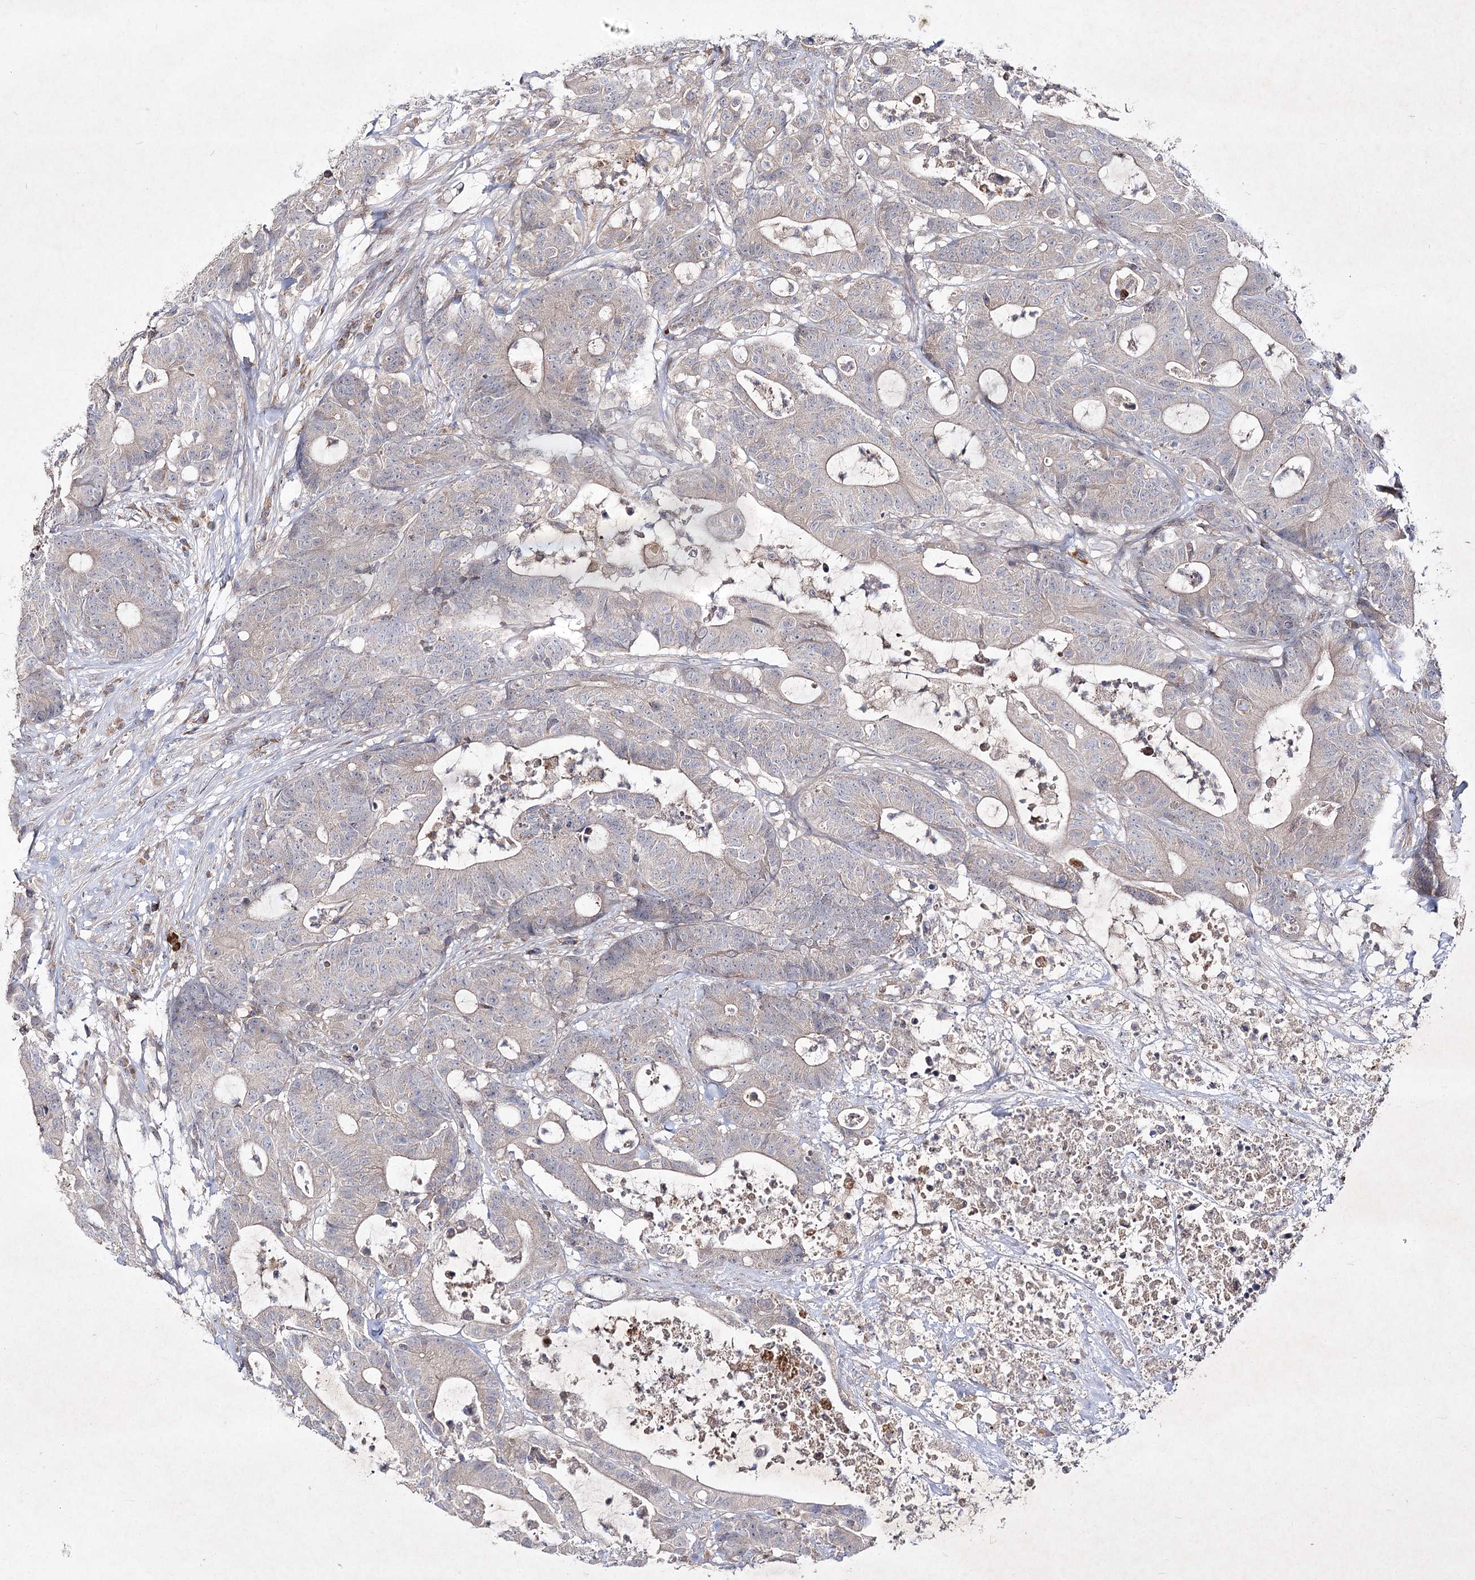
{"staining": {"intensity": "negative", "quantity": "none", "location": "none"}, "tissue": "colorectal cancer", "cell_type": "Tumor cells", "image_type": "cancer", "snomed": [{"axis": "morphology", "description": "Adenocarcinoma, NOS"}, {"axis": "topography", "description": "Colon"}], "caption": "Immunohistochemical staining of colorectal cancer (adenocarcinoma) reveals no significant positivity in tumor cells. (IHC, brightfield microscopy, high magnification).", "gene": "CIB2", "patient": {"sex": "female", "age": 84}}